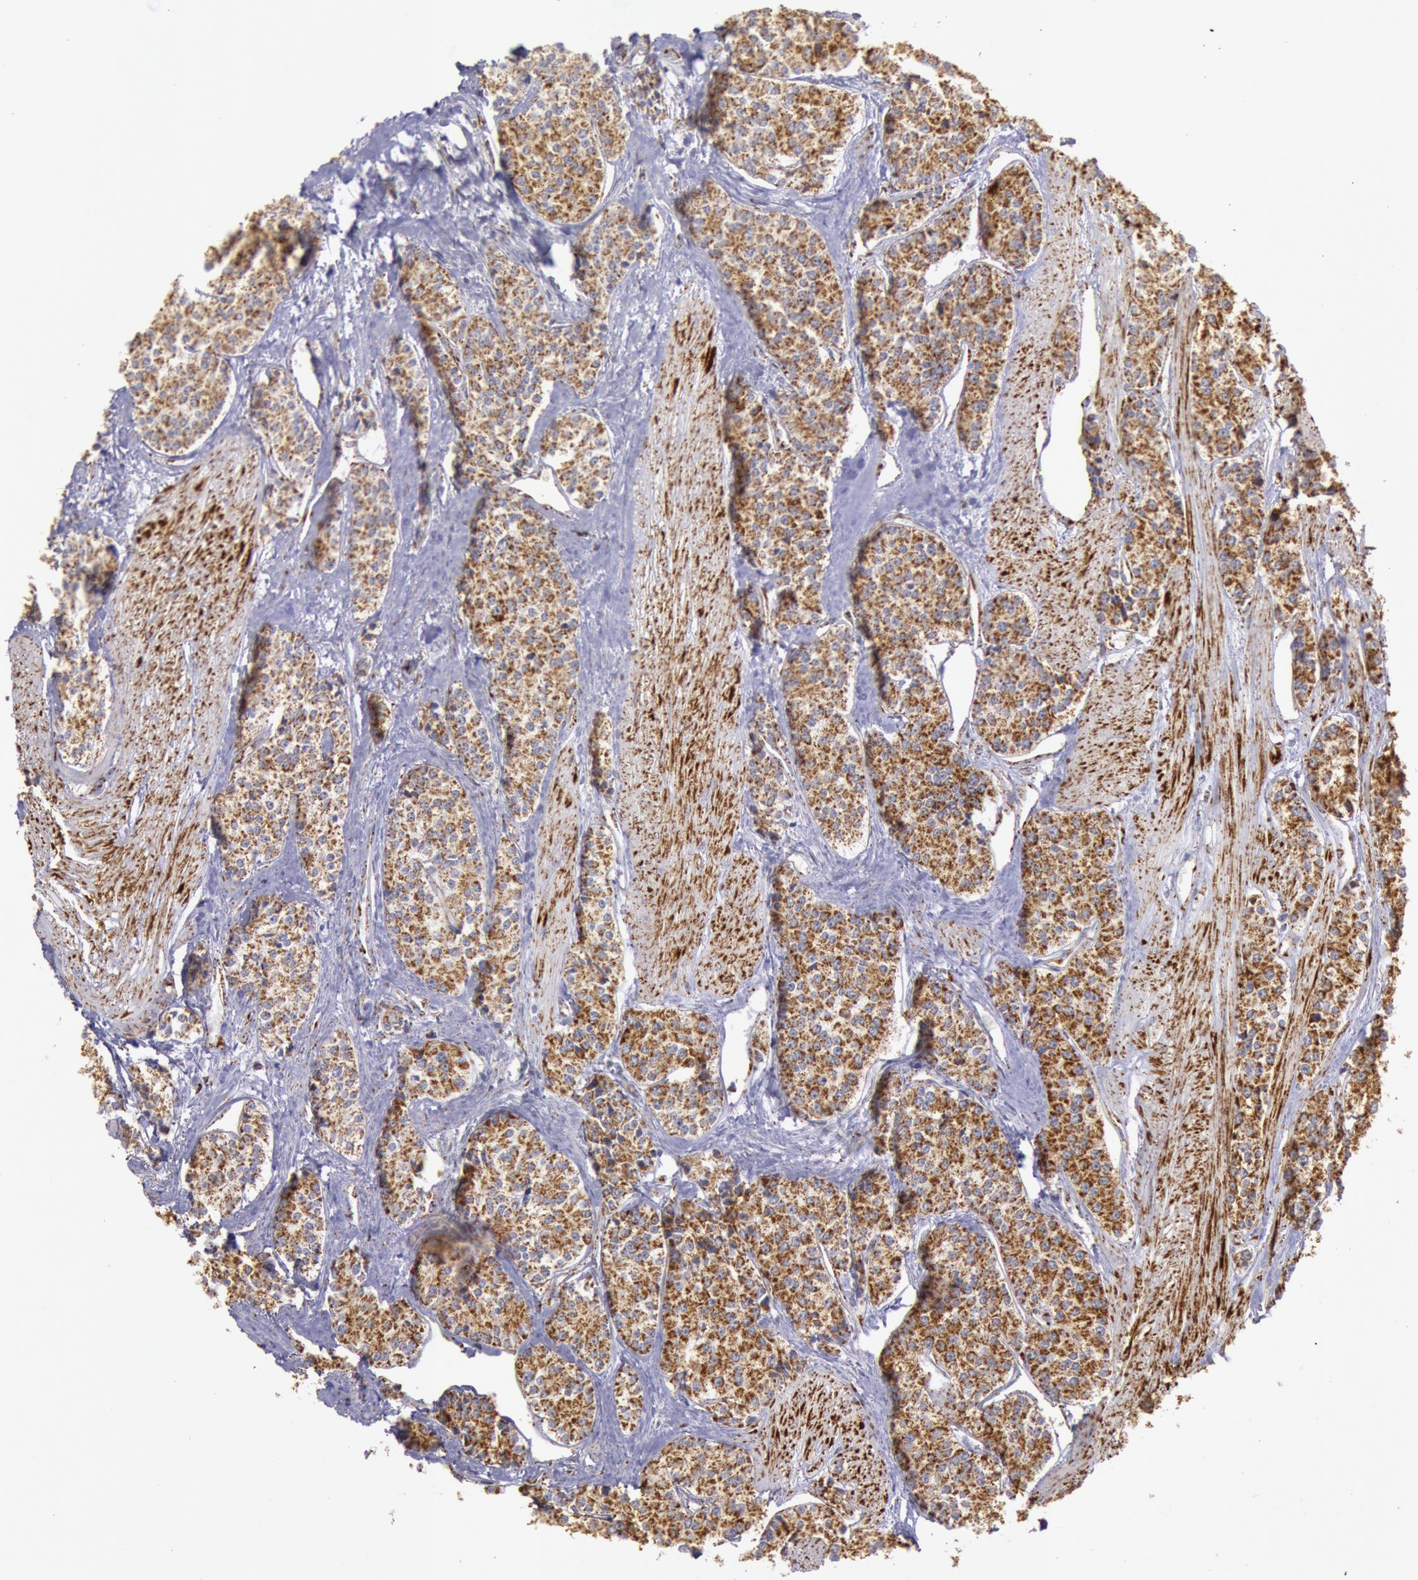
{"staining": {"intensity": "moderate", "quantity": ">75%", "location": "cytoplasmic/membranous"}, "tissue": "carcinoid", "cell_type": "Tumor cells", "image_type": "cancer", "snomed": [{"axis": "morphology", "description": "Carcinoid, malignant, NOS"}, {"axis": "topography", "description": "Stomach"}], "caption": "Immunohistochemistry histopathology image of human carcinoid stained for a protein (brown), which shows medium levels of moderate cytoplasmic/membranous staining in approximately >75% of tumor cells.", "gene": "CYC1", "patient": {"sex": "female", "age": 76}}